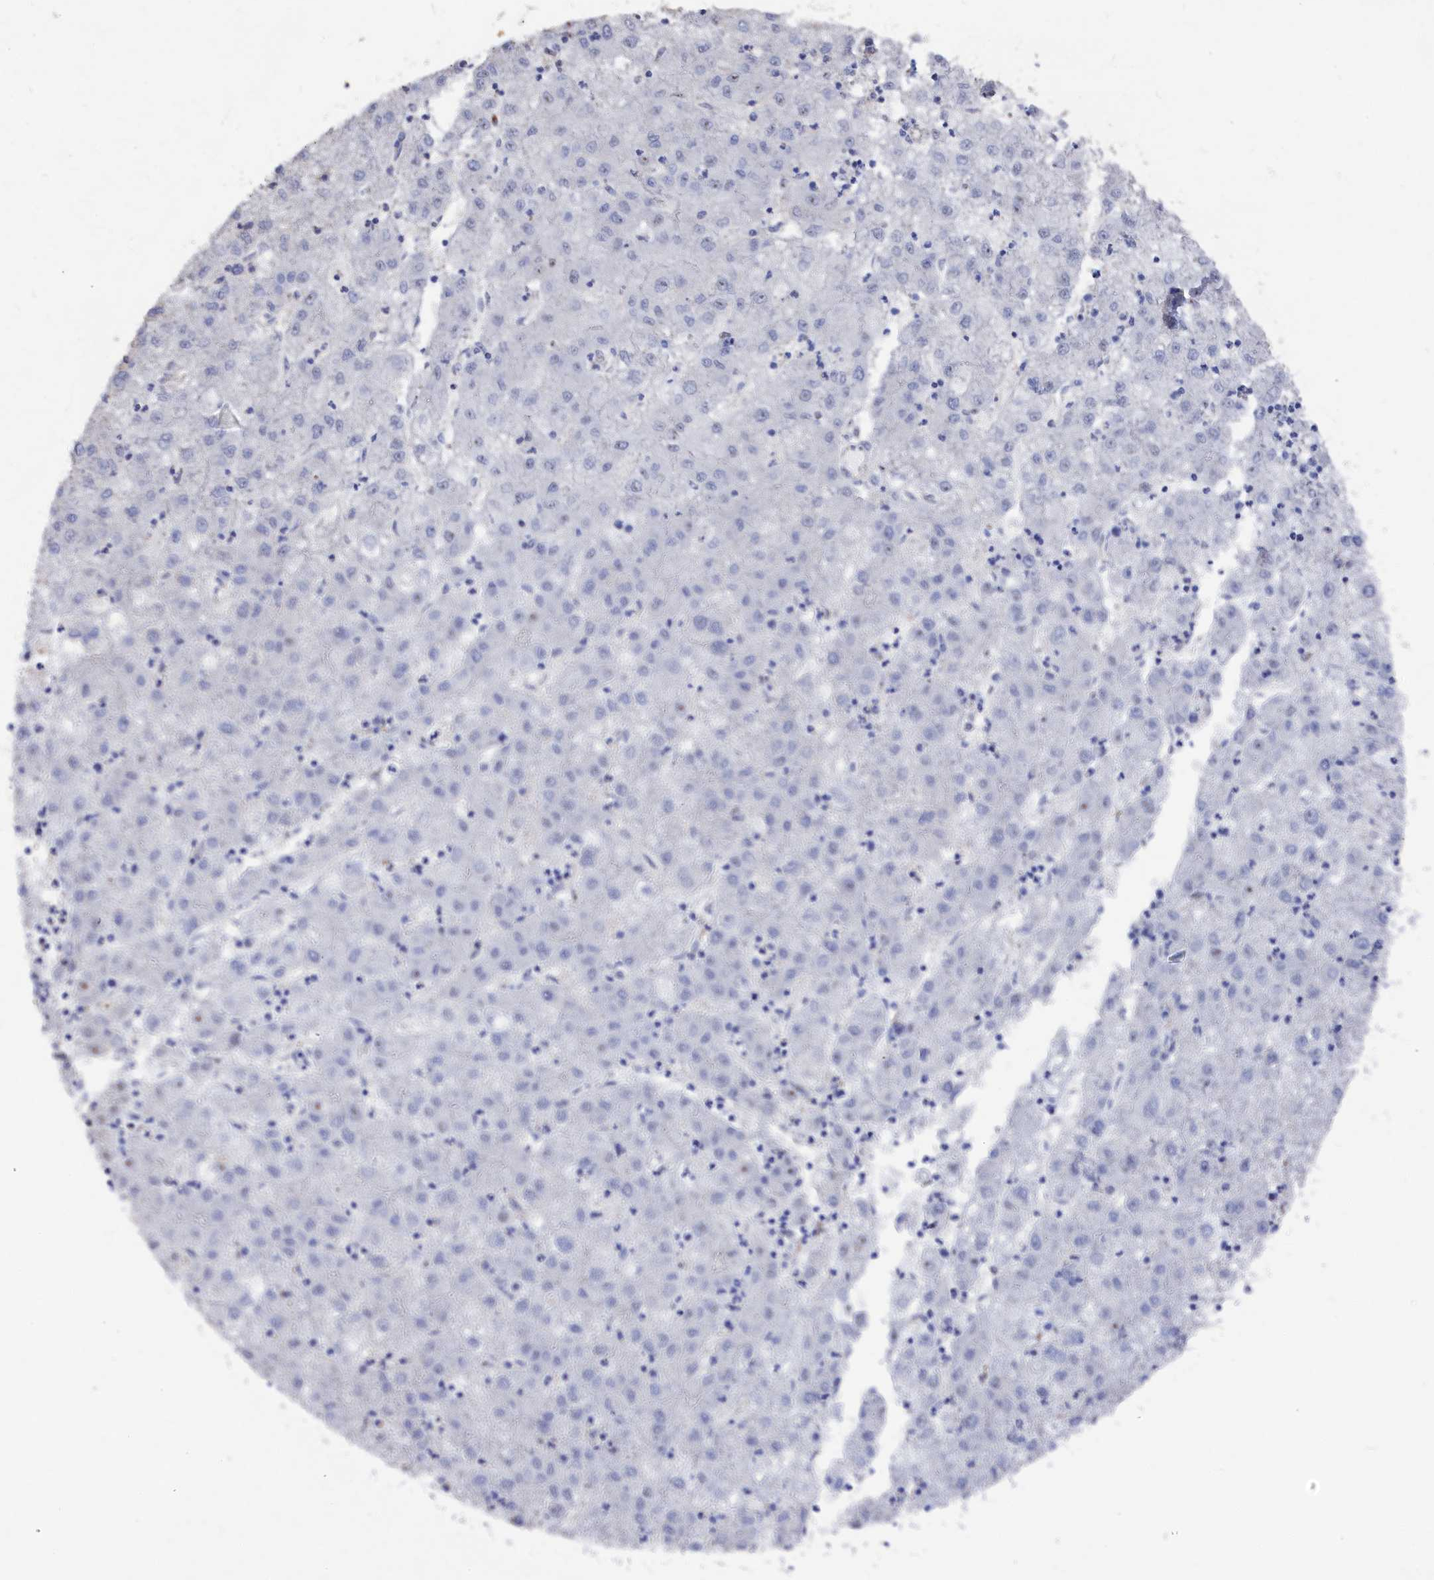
{"staining": {"intensity": "negative", "quantity": "none", "location": "none"}, "tissue": "liver cancer", "cell_type": "Tumor cells", "image_type": "cancer", "snomed": [{"axis": "morphology", "description": "Carcinoma, Hepatocellular, NOS"}, {"axis": "topography", "description": "Liver"}], "caption": "Tumor cells show no significant staining in liver hepatocellular carcinoma. Brightfield microscopy of immunohistochemistry (IHC) stained with DAB (brown) and hematoxylin (blue), captured at high magnification.", "gene": "SEMG2", "patient": {"sex": "male", "age": 72}}